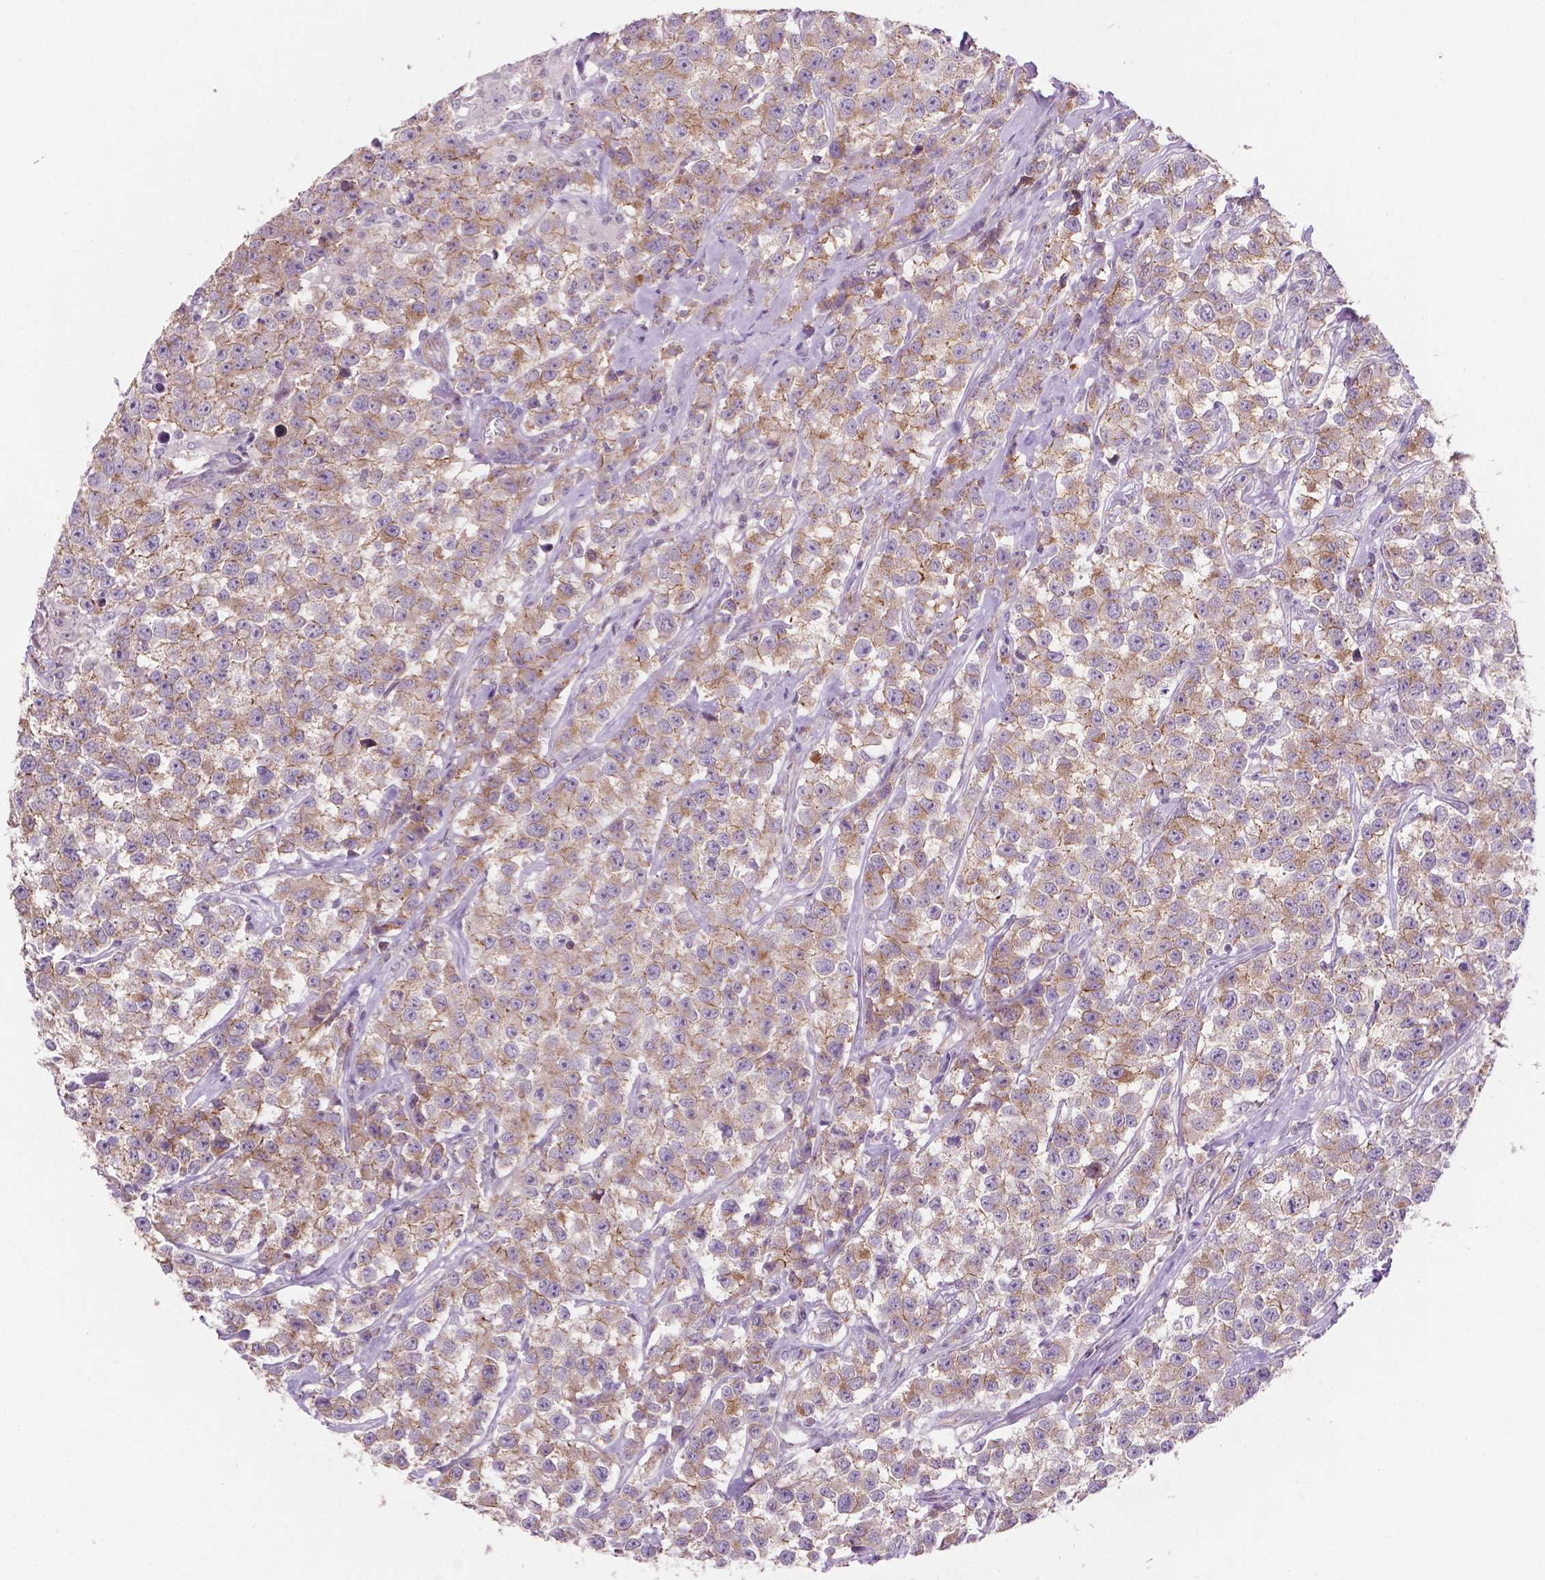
{"staining": {"intensity": "weak", "quantity": ">75%", "location": "cytoplasmic/membranous"}, "tissue": "testis cancer", "cell_type": "Tumor cells", "image_type": "cancer", "snomed": [{"axis": "morphology", "description": "Seminoma, NOS"}, {"axis": "topography", "description": "Testis"}], "caption": "Testis cancer tissue displays weak cytoplasmic/membranous expression in about >75% of tumor cells (DAB (3,3'-diaminobenzidine) IHC with brightfield microscopy, high magnification).", "gene": "ARL5C", "patient": {"sex": "male", "age": 59}}